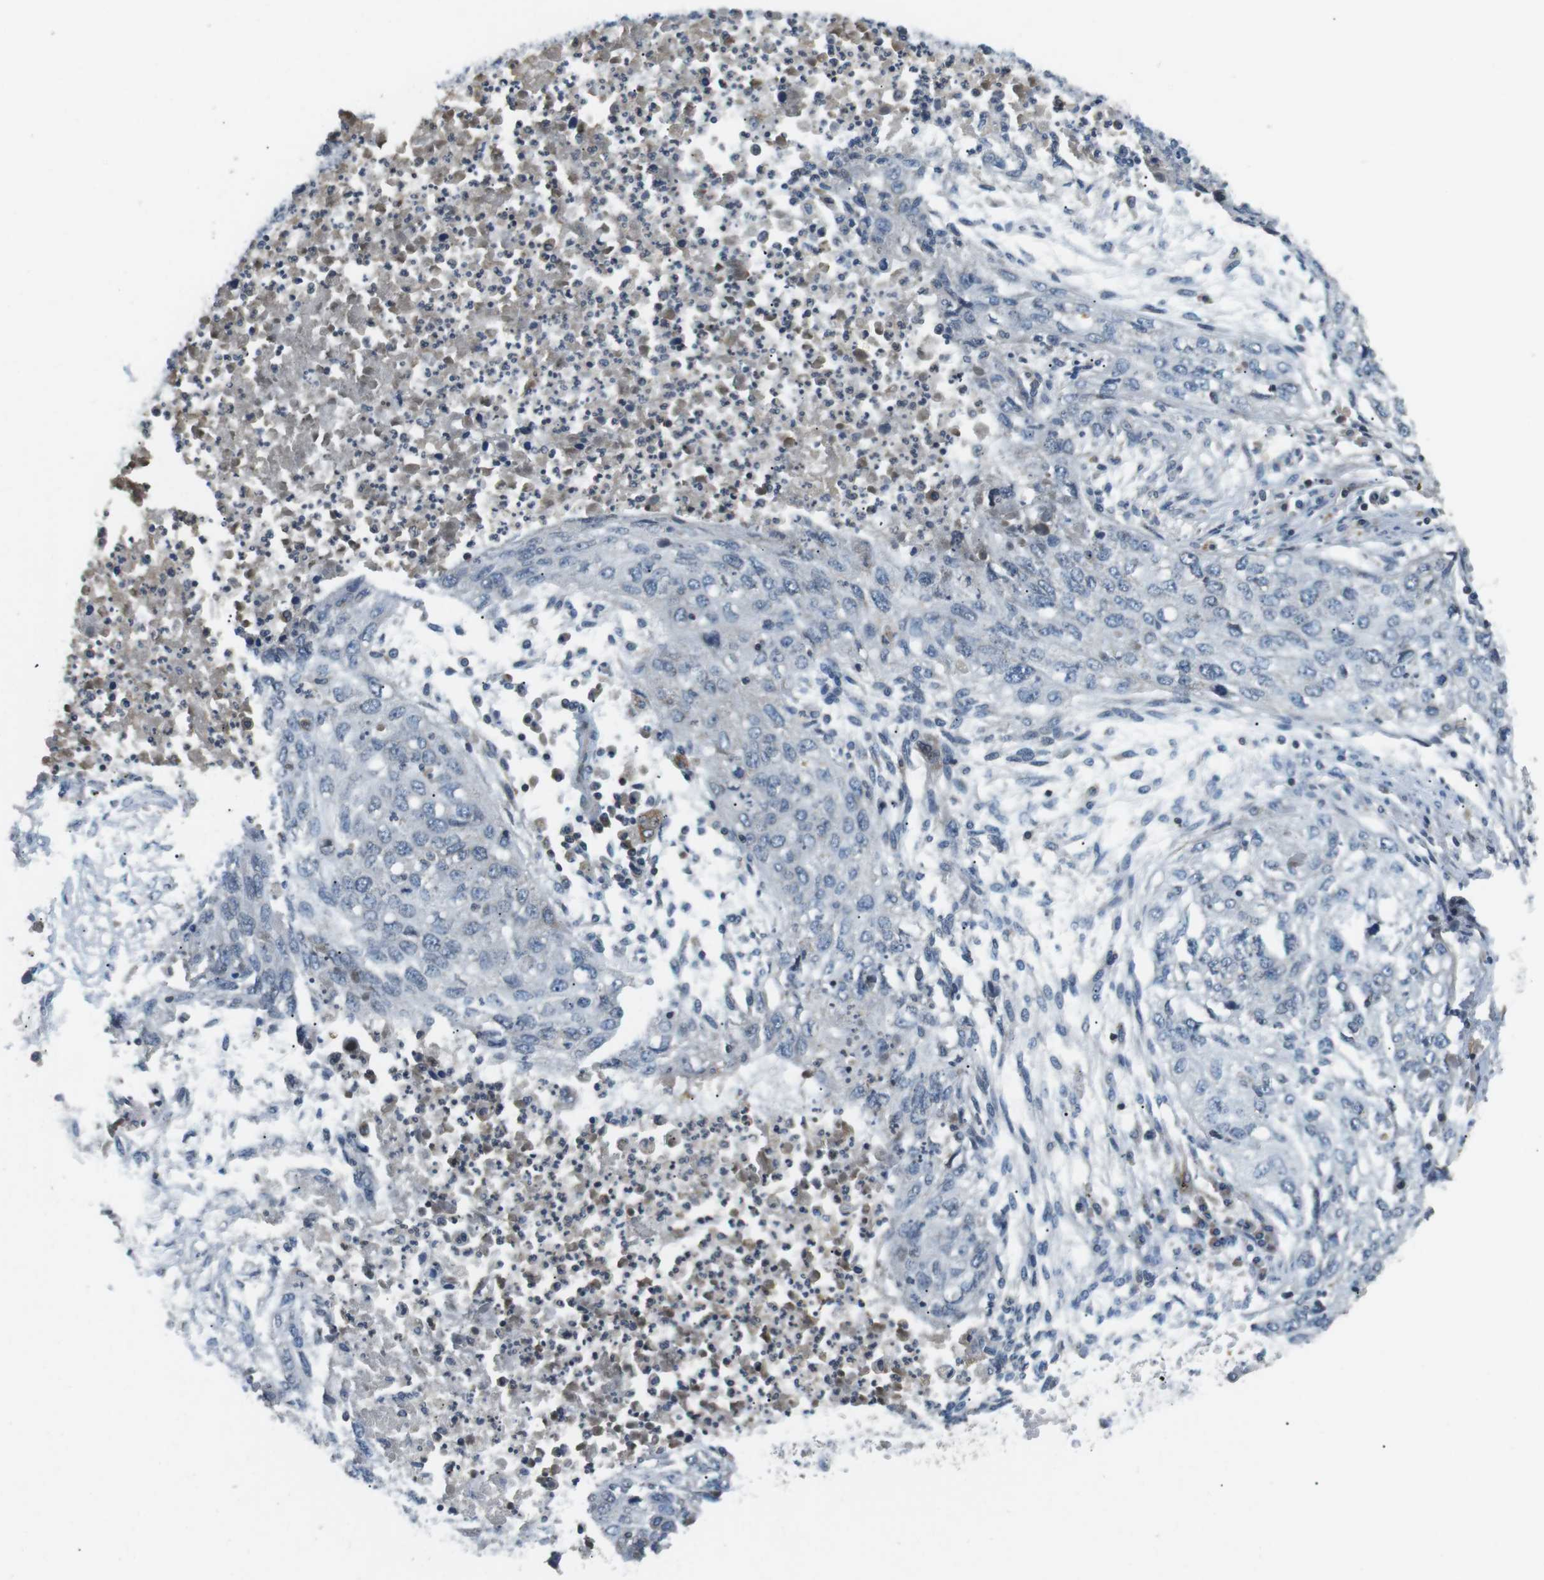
{"staining": {"intensity": "negative", "quantity": "none", "location": "none"}, "tissue": "lung cancer", "cell_type": "Tumor cells", "image_type": "cancer", "snomed": [{"axis": "morphology", "description": "Squamous cell carcinoma, NOS"}, {"axis": "topography", "description": "Lung"}], "caption": "Squamous cell carcinoma (lung) stained for a protein using immunohistochemistry exhibits no positivity tumor cells.", "gene": "TMX4", "patient": {"sex": "female", "age": 63}}